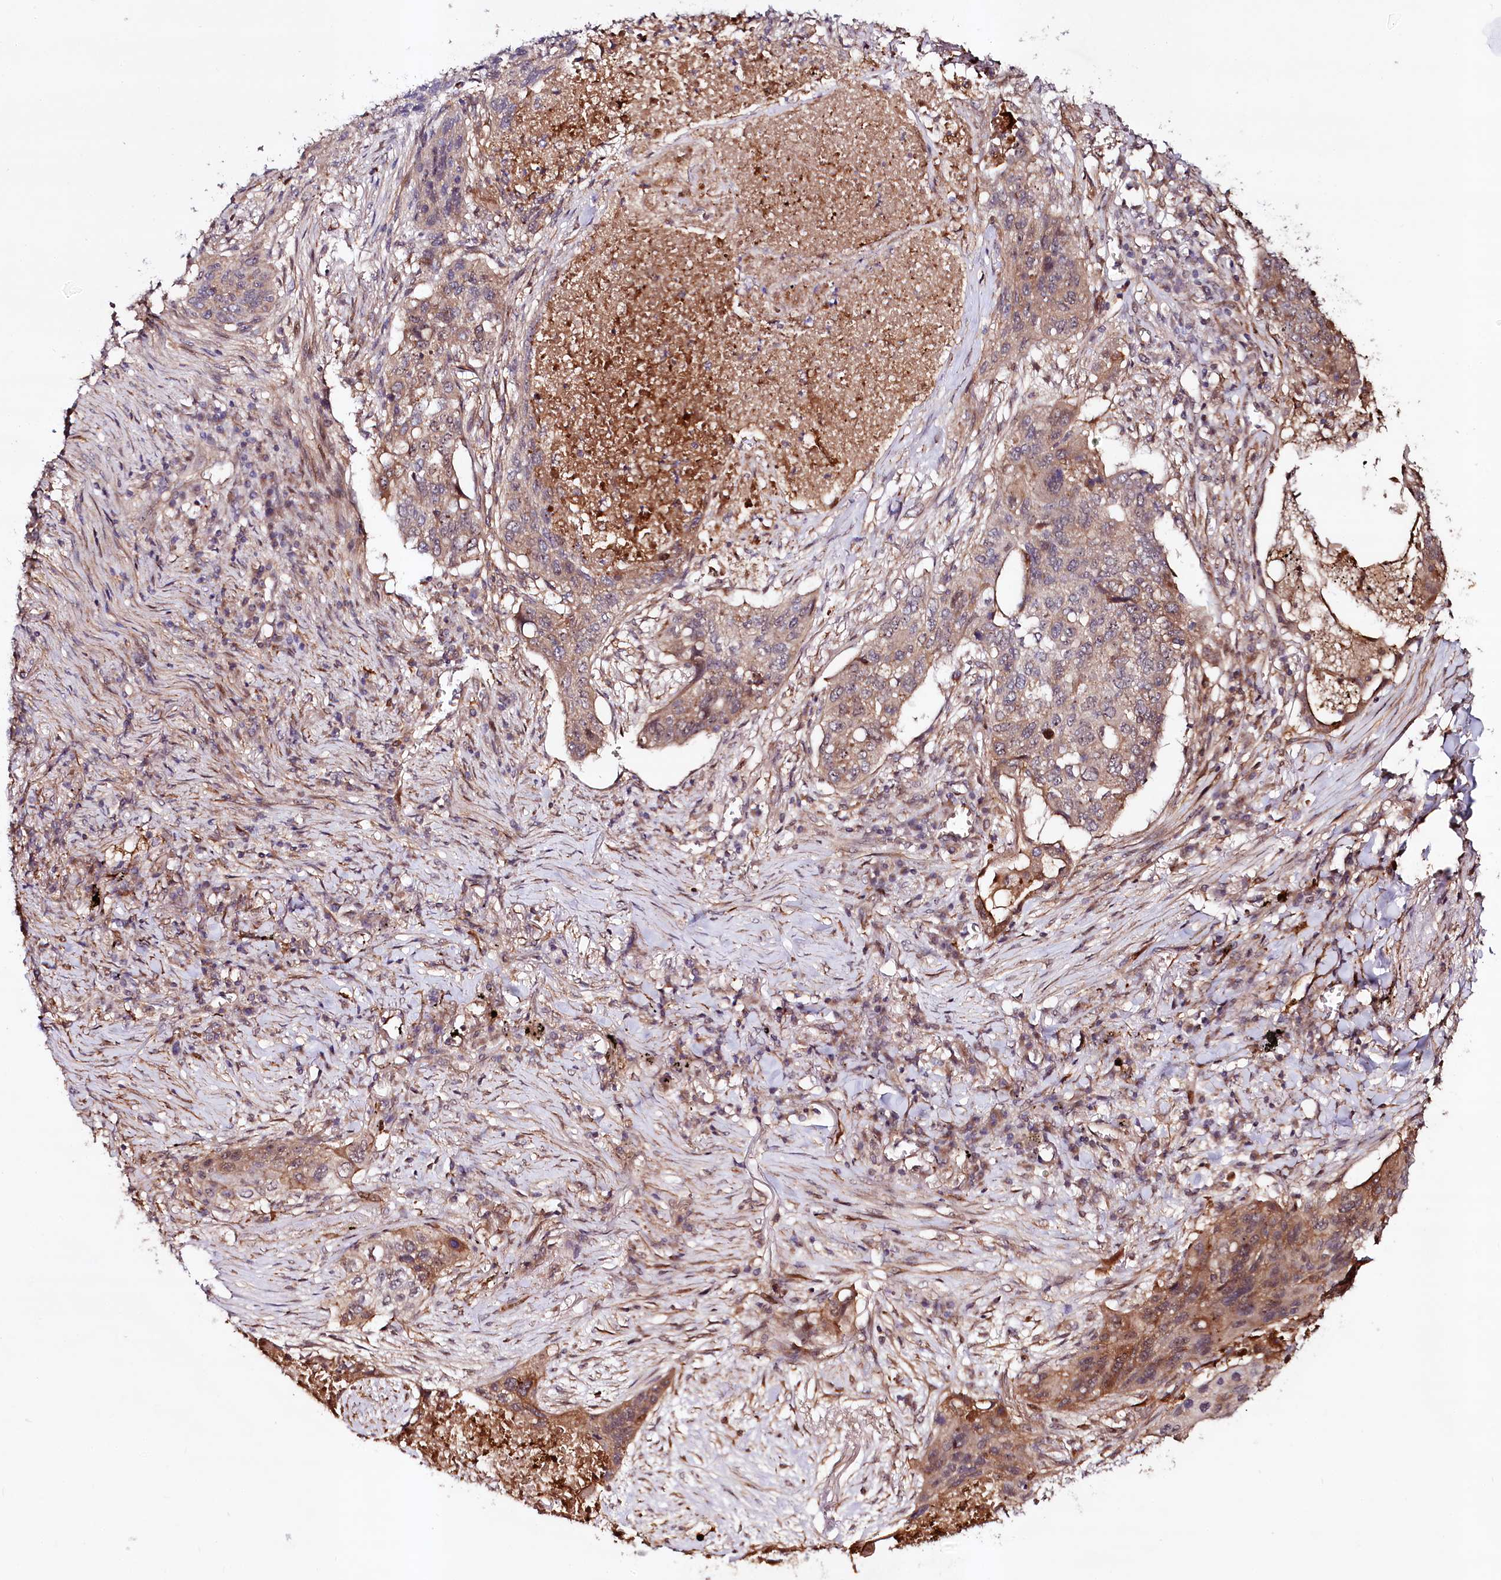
{"staining": {"intensity": "moderate", "quantity": "25%-75%", "location": "cytoplasmic/membranous"}, "tissue": "lung cancer", "cell_type": "Tumor cells", "image_type": "cancer", "snomed": [{"axis": "morphology", "description": "Squamous cell carcinoma, NOS"}, {"axis": "topography", "description": "Lung"}], "caption": "A micrograph of human lung cancer stained for a protein reveals moderate cytoplasmic/membranous brown staining in tumor cells.", "gene": "NEDD1", "patient": {"sex": "female", "age": 63}}